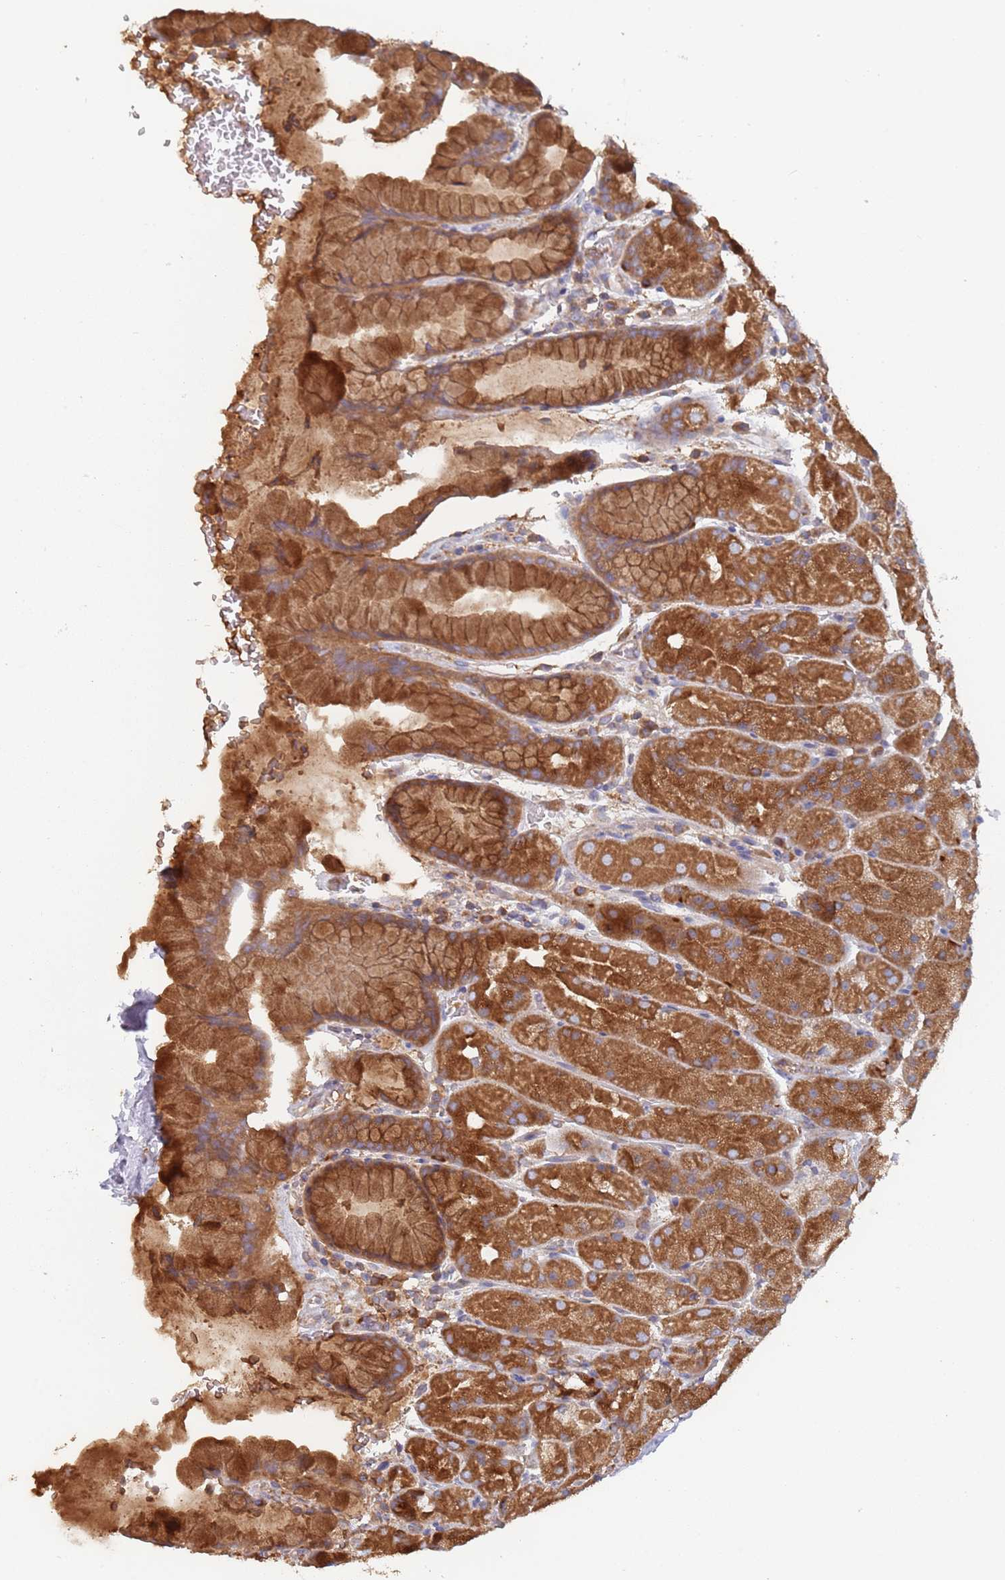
{"staining": {"intensity": "strong", "quantity": ">75%", "location": "cytoplasmic/membranous"}, "tissue": "stomach", "cell_type": "Glandular cells", "image_type": "normal", "snomed": [{"axis": "morphology", "description": "Normal tissue, NOS"}, {"axis": "topography", "description": "Stomach, upper"}, {"axis": "topography", "description": "Stomach, lower"}], "caption": "Immunohistochemical staining of unremarkable human stomach shows high levels of strong cytoplasmic/membranous expression in approximately >75% of glandular cells. The protein of interest is stained brown, and the nuclei are stained in blue (DAB IHC with brightfield microscopy, high magnification).", "gene": "GDI1", "patient": {"sex": "male", "age": 67}}